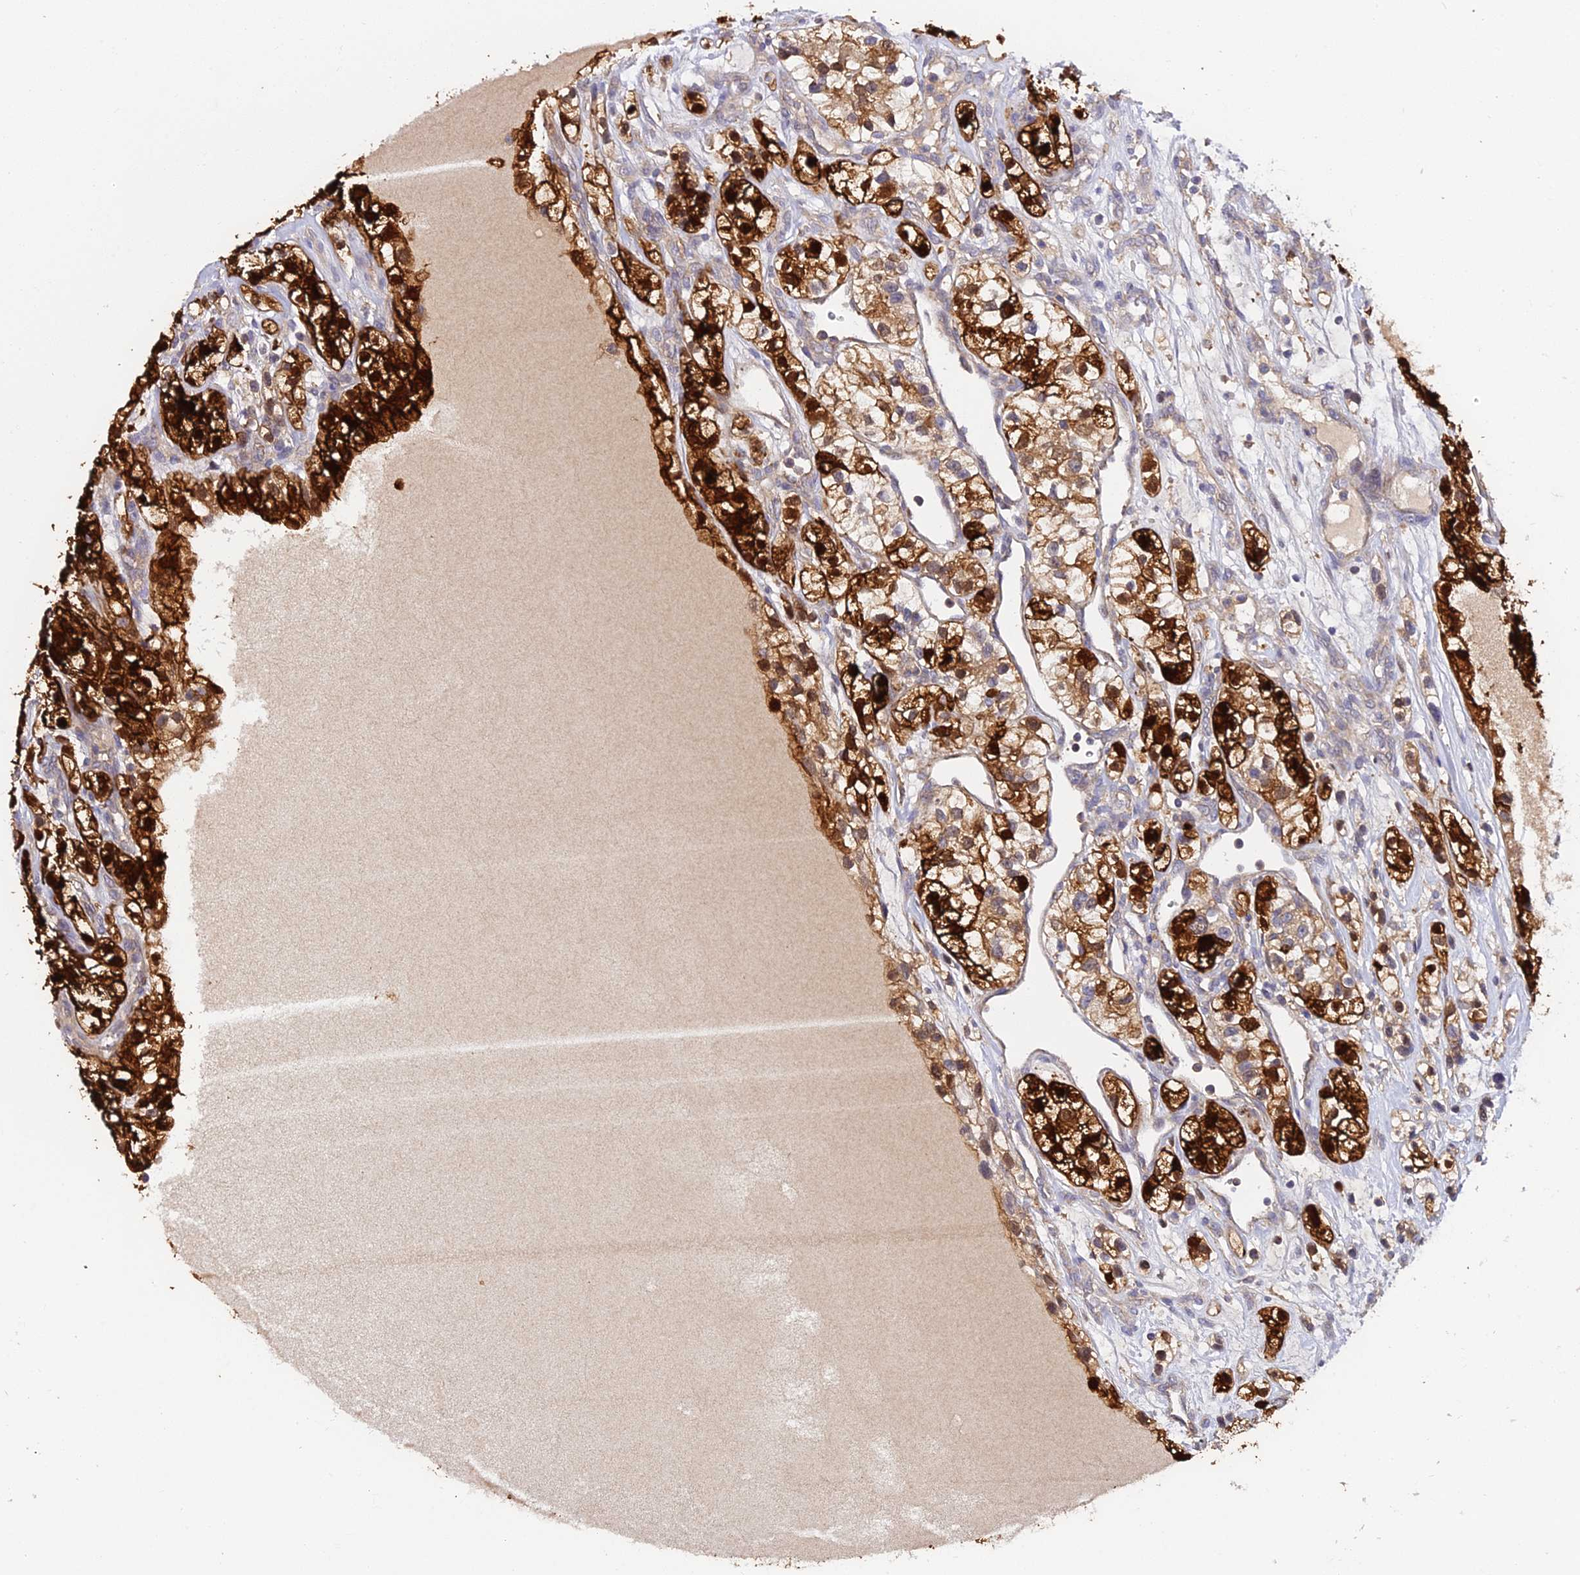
{"staining": {"intensity": "strong", "quantity": ">75%", "location": "cytoplasmic/membranous"}, "tissue": "renal cancer", "cell_type": "Tumor cells", "image_type": "cancer", "snomed": [{"axis": "morphology", "description": "Adenocarcinoma, NOS"}, {"axis": "topography", "description": "Kidney"}], "caption": "Strong cytoplasmic/membranous positivity is identified in about >75% of tumor cells in renal adenocarcinoma. (Brightfield microscopy of DAB IHC at high magnification).", "gene": "ZBED8", "patient": {"sex": "female", "age": 57}}